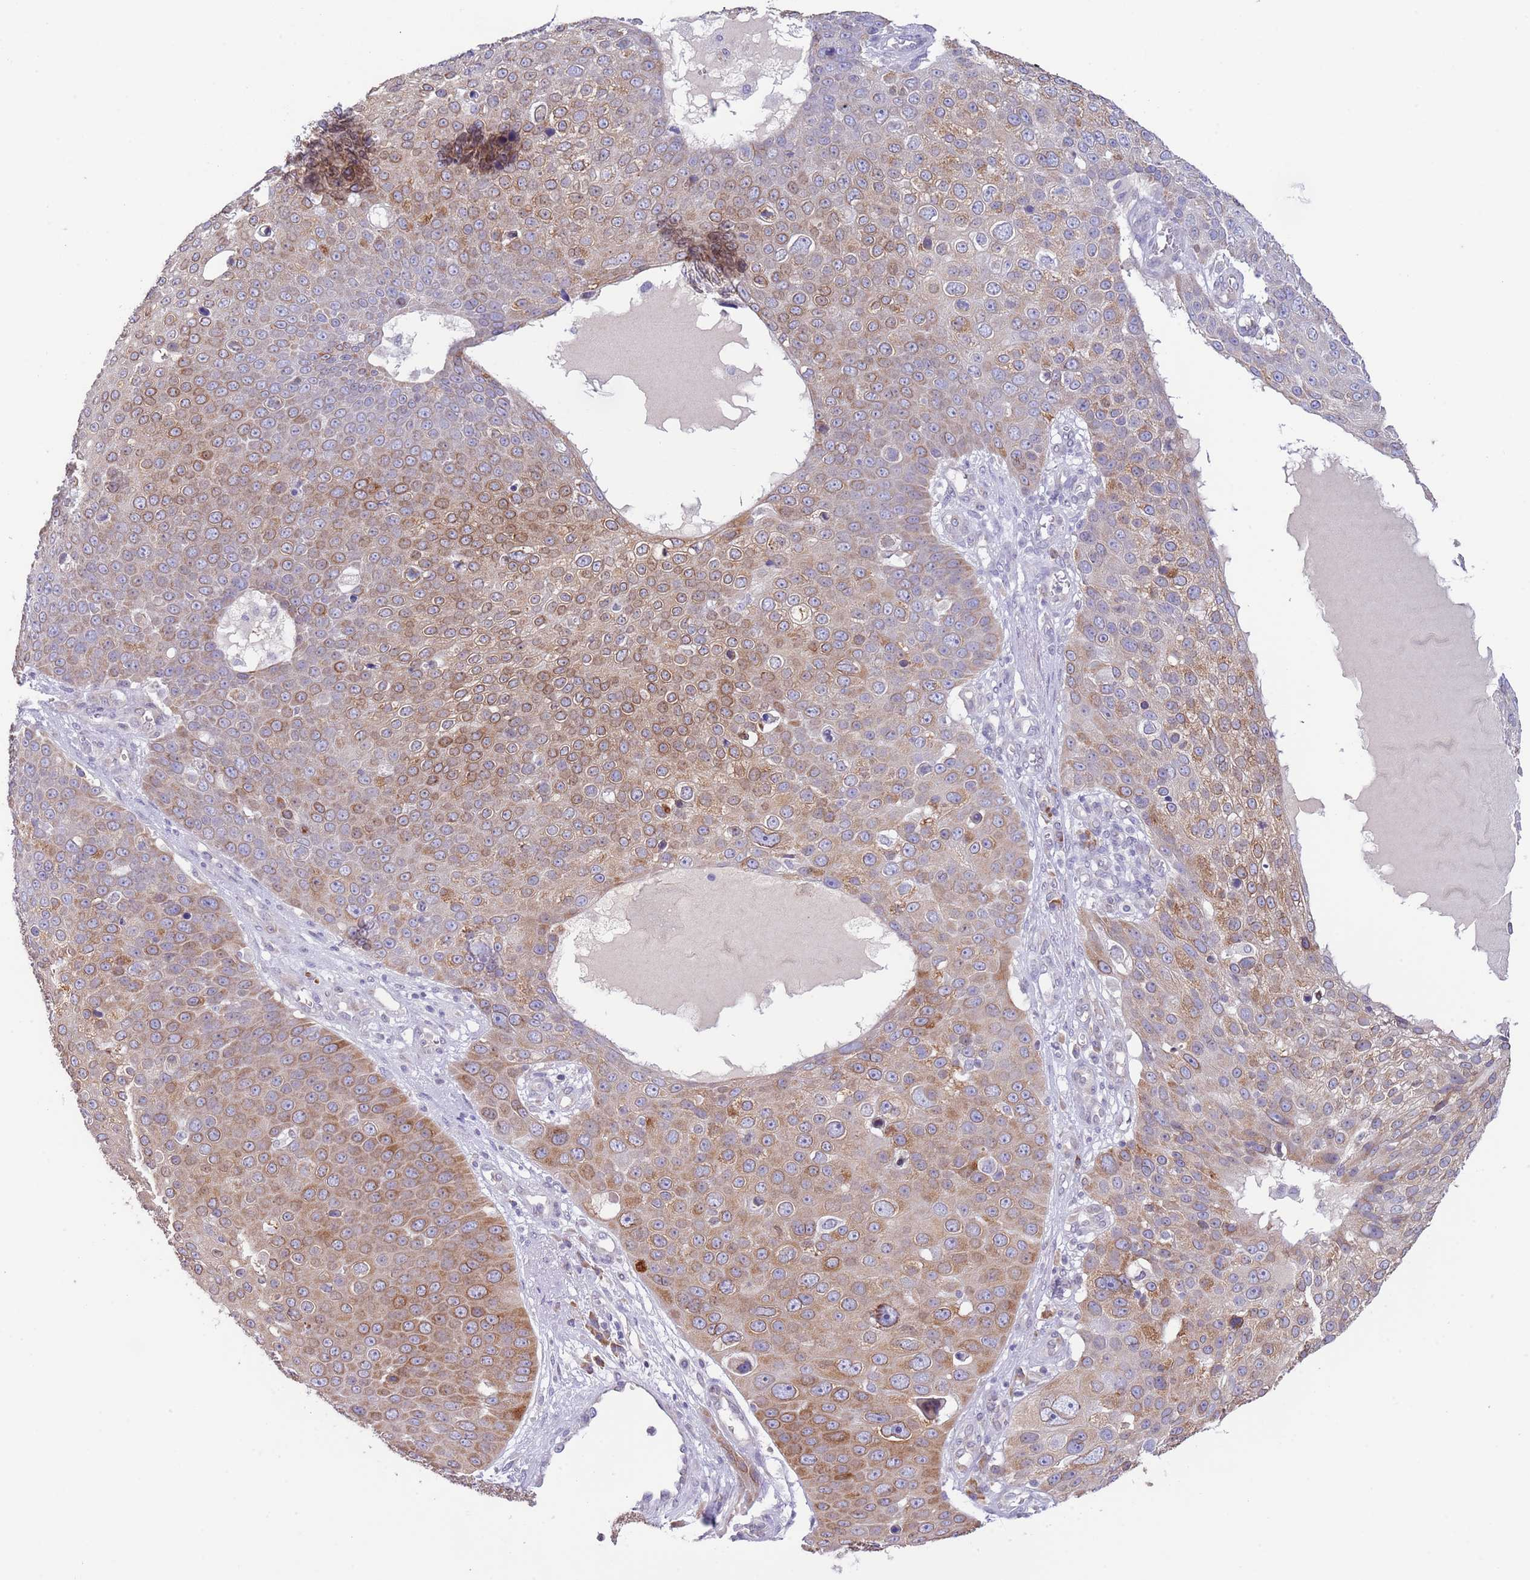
{"staining": {"intensity": "moderate", "quantity": ">75%", "location": "cytoplasmic/membranous"}, "tissue": "skin cancer", "cell_type": "Tumor cells", "image_type": "cancer", "snomed": [{"axis": "morphology", "description": "Squamous cell carcinoma, NOS"}, {"axis": "topography", "description": "Skin"}], "caption": "The photomicrograph reveals a brown stain indicating the presence of a protein in the cytoplasmic/membranous of tumor cells in skin cancer (squamous cell carcinoma). Immunohistochemistry stains the protein of interest in brown and the nuclei are stained blue.", "gene": "EBPL", "patient": {"sex": "male", "age": 71}}